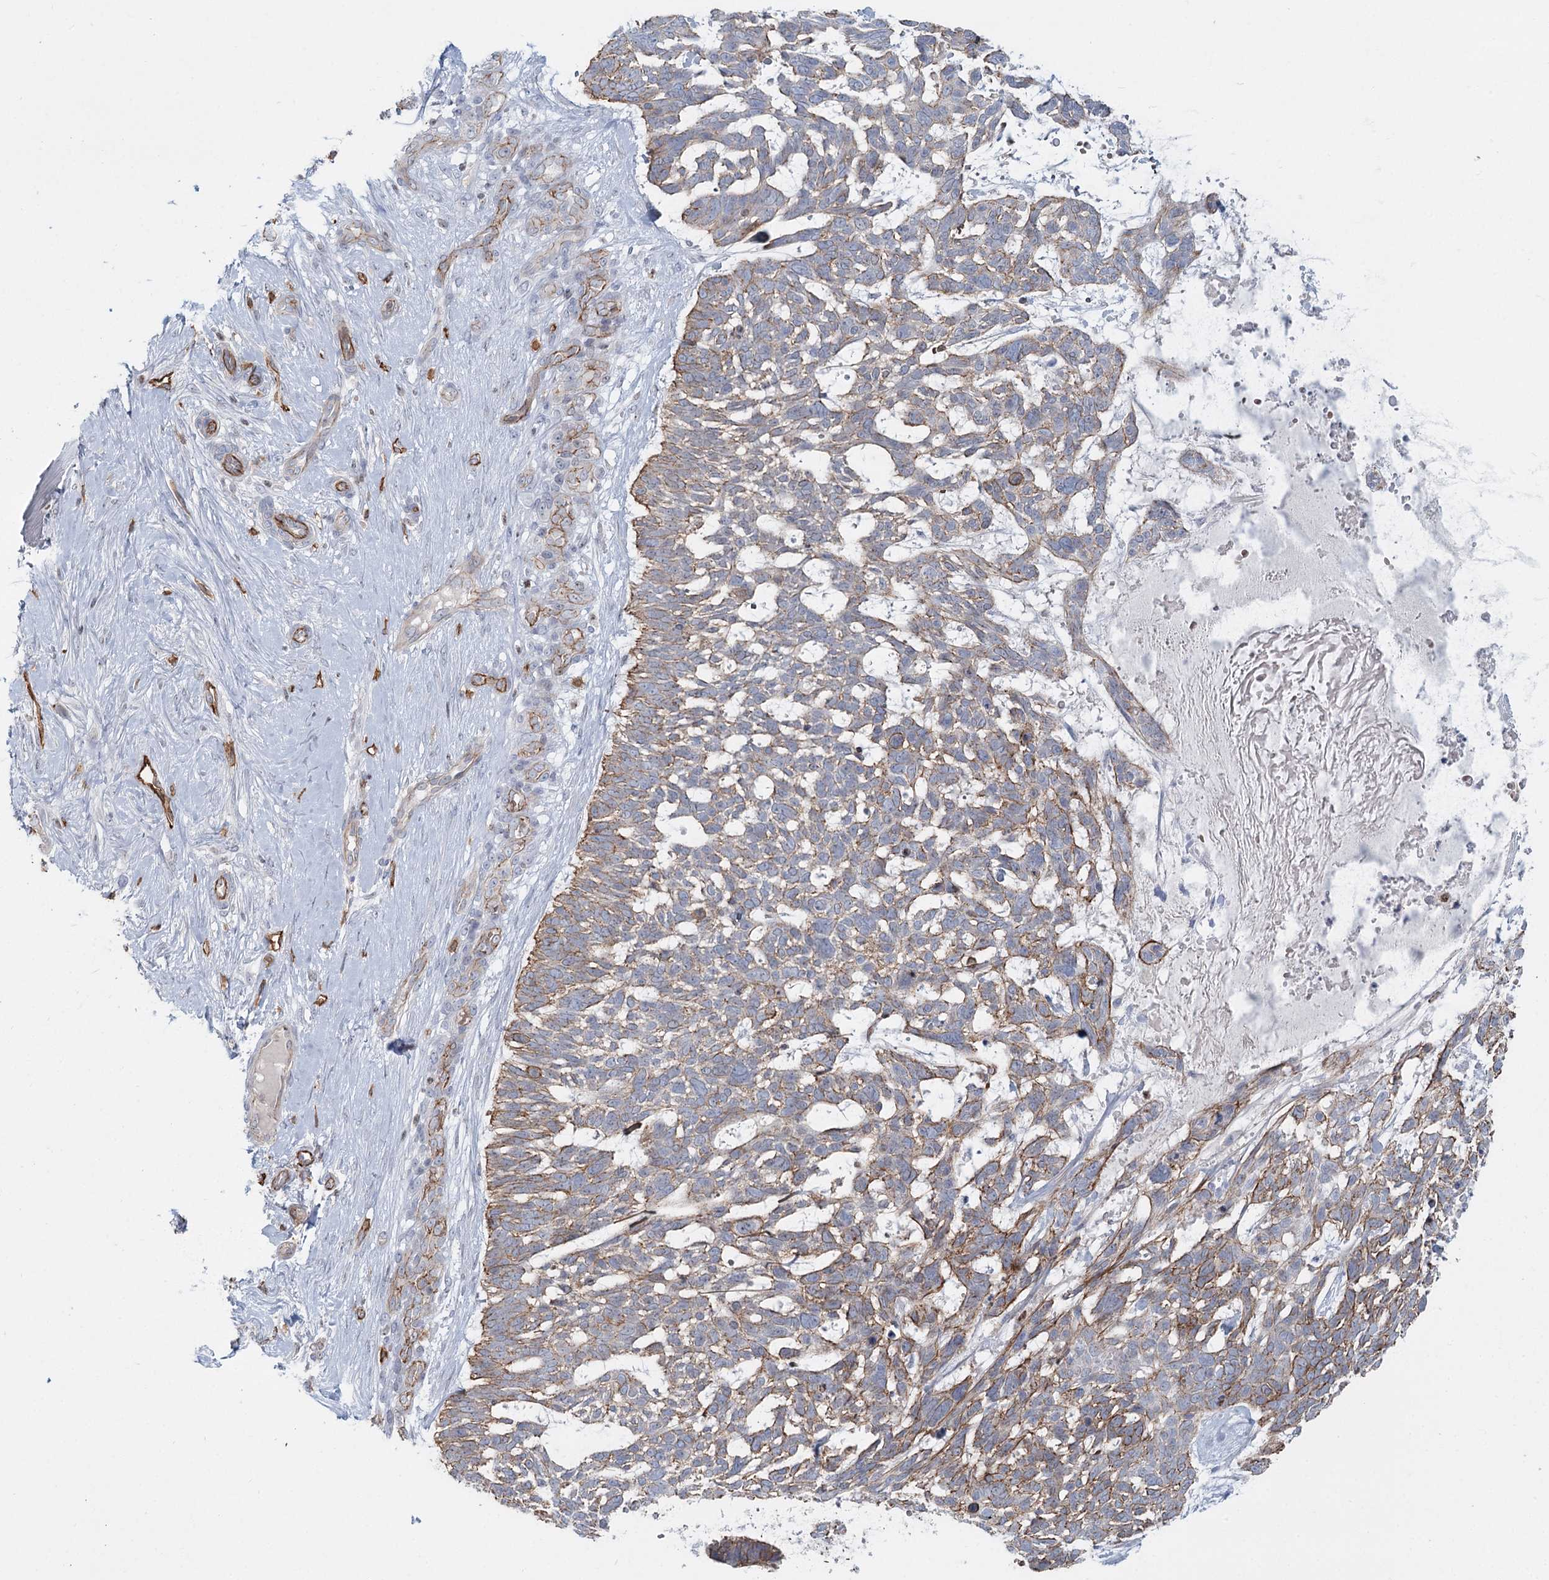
{"staining": {"intensity": "moderate", "quantity": "25%-75%", "location": "cytoplasmic/membranous"}, "tissue": "skin cancer", "cell_type": "Tumor cells", "image_type": "cancer", "snomed": [{"axis": "morphology", "description": "Basal cell carcinoma"}, {"axis": "topography", "description": "Skin"}], "caption": "The image displays a brown stain indicating the presence of a protein in the cytoplasmic/membranous of tumor cells in skin basal cell carcinoma. (DAB IHC, brown staining for protein, blue staining for nuclei).", "gene": "ZFYVE28", "patient": {"sex": "male", "age": 88}}